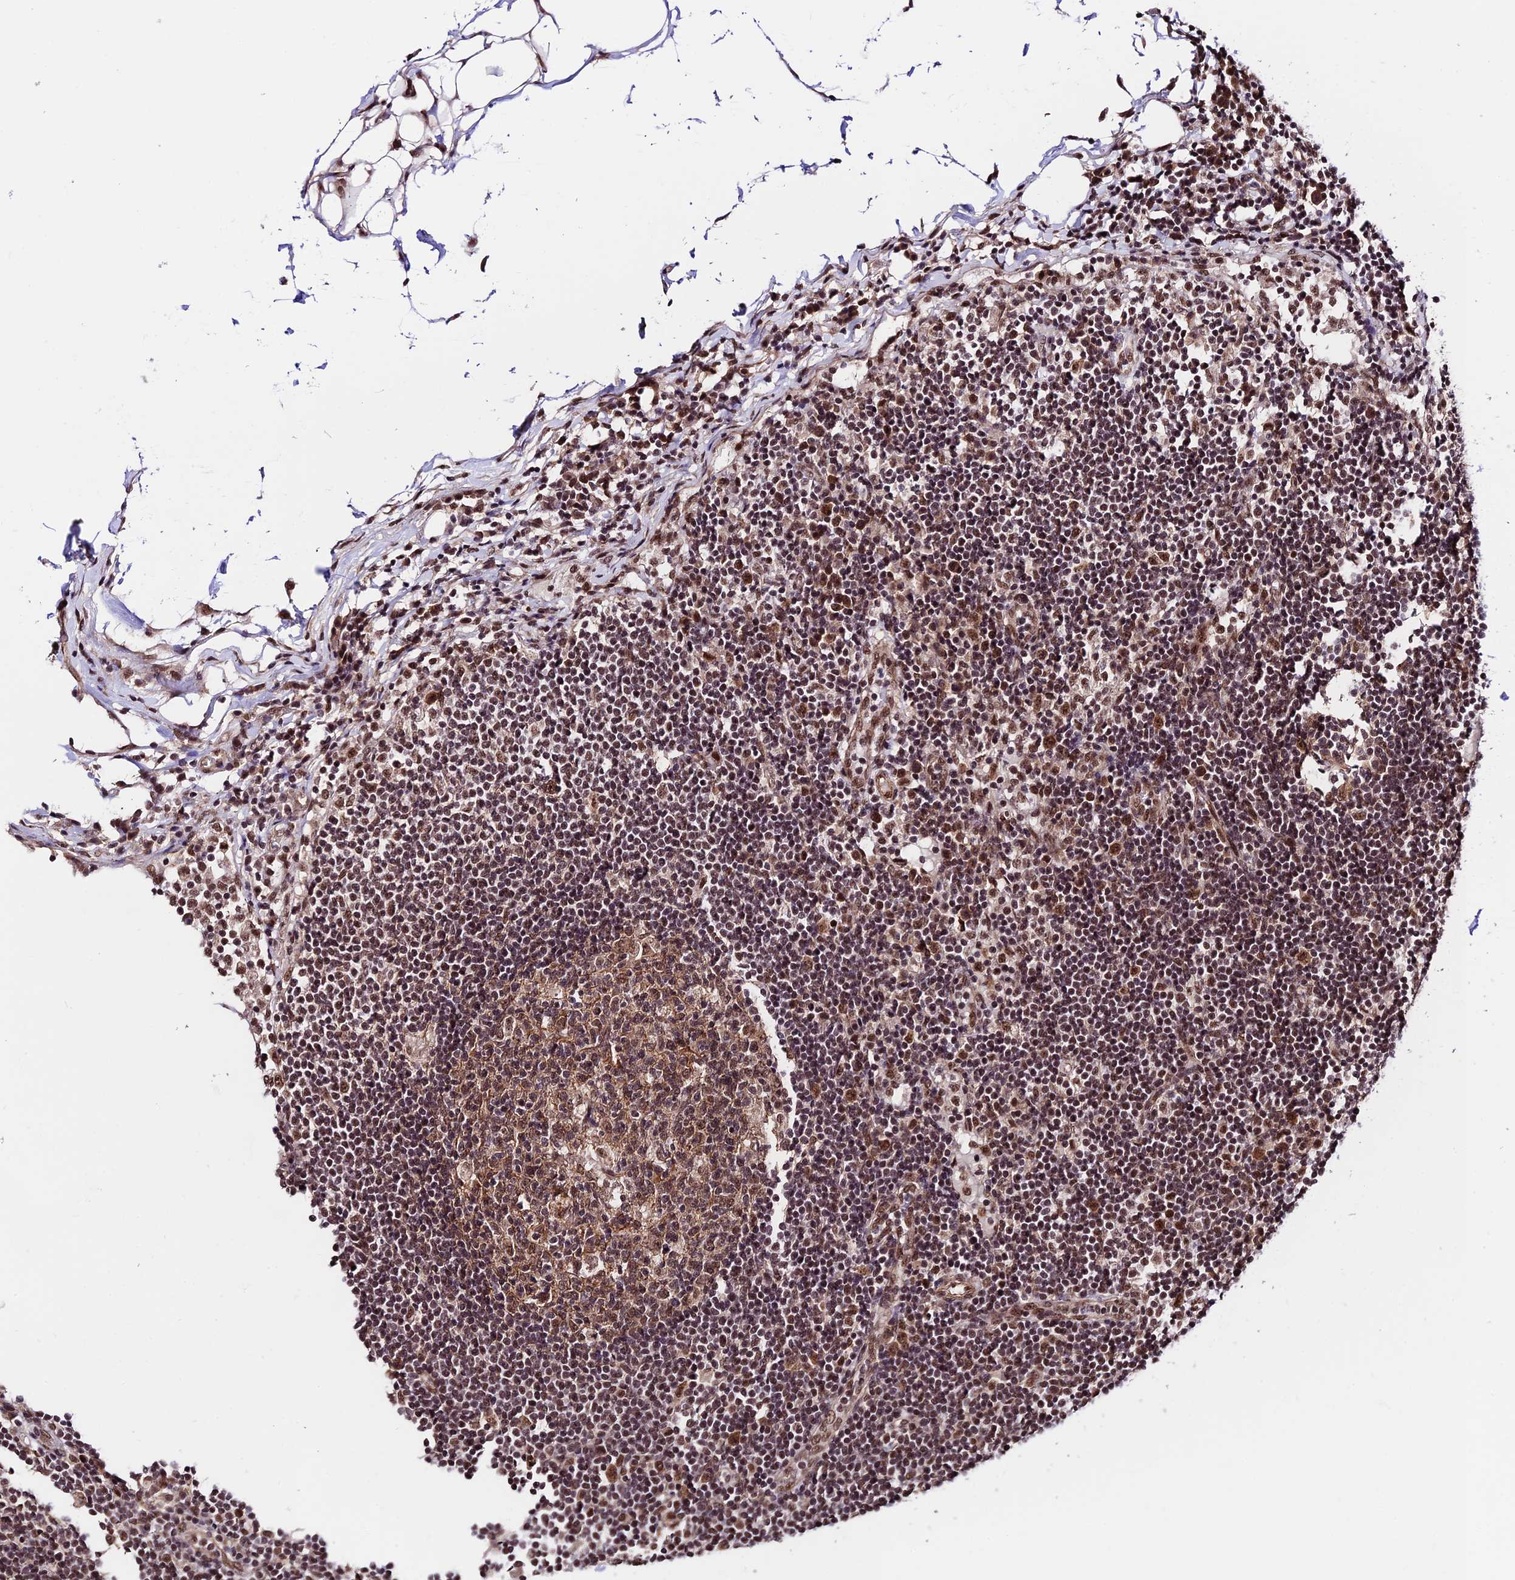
{"staining": {"intensity": "moderate", "quantity": ">75%", "location": "cytoplasmic/membranous,nuclear"}, "tissue": "lymph node", "cell_type": "Germinal center cells", "image_type": "normal", "snomed": [{"axis": "morphology", "description": "Normal tissue, NOS"}, {"axis": "topography", "description": "Lymph node"}], "caption": "Immunohistochemical staining of unremarkable human lymph node reveals >75% levels of moderate cytoplasmic/membranous,nuclear protein staining in about >75% of germinal center cells. The protein of interest is stained brown, and the nuclei are stained in blue (DAB IHC with brightfield microscopy, high magnification).", "gene": "RBM42", "patient": {"sex": "female", "age": 53}}